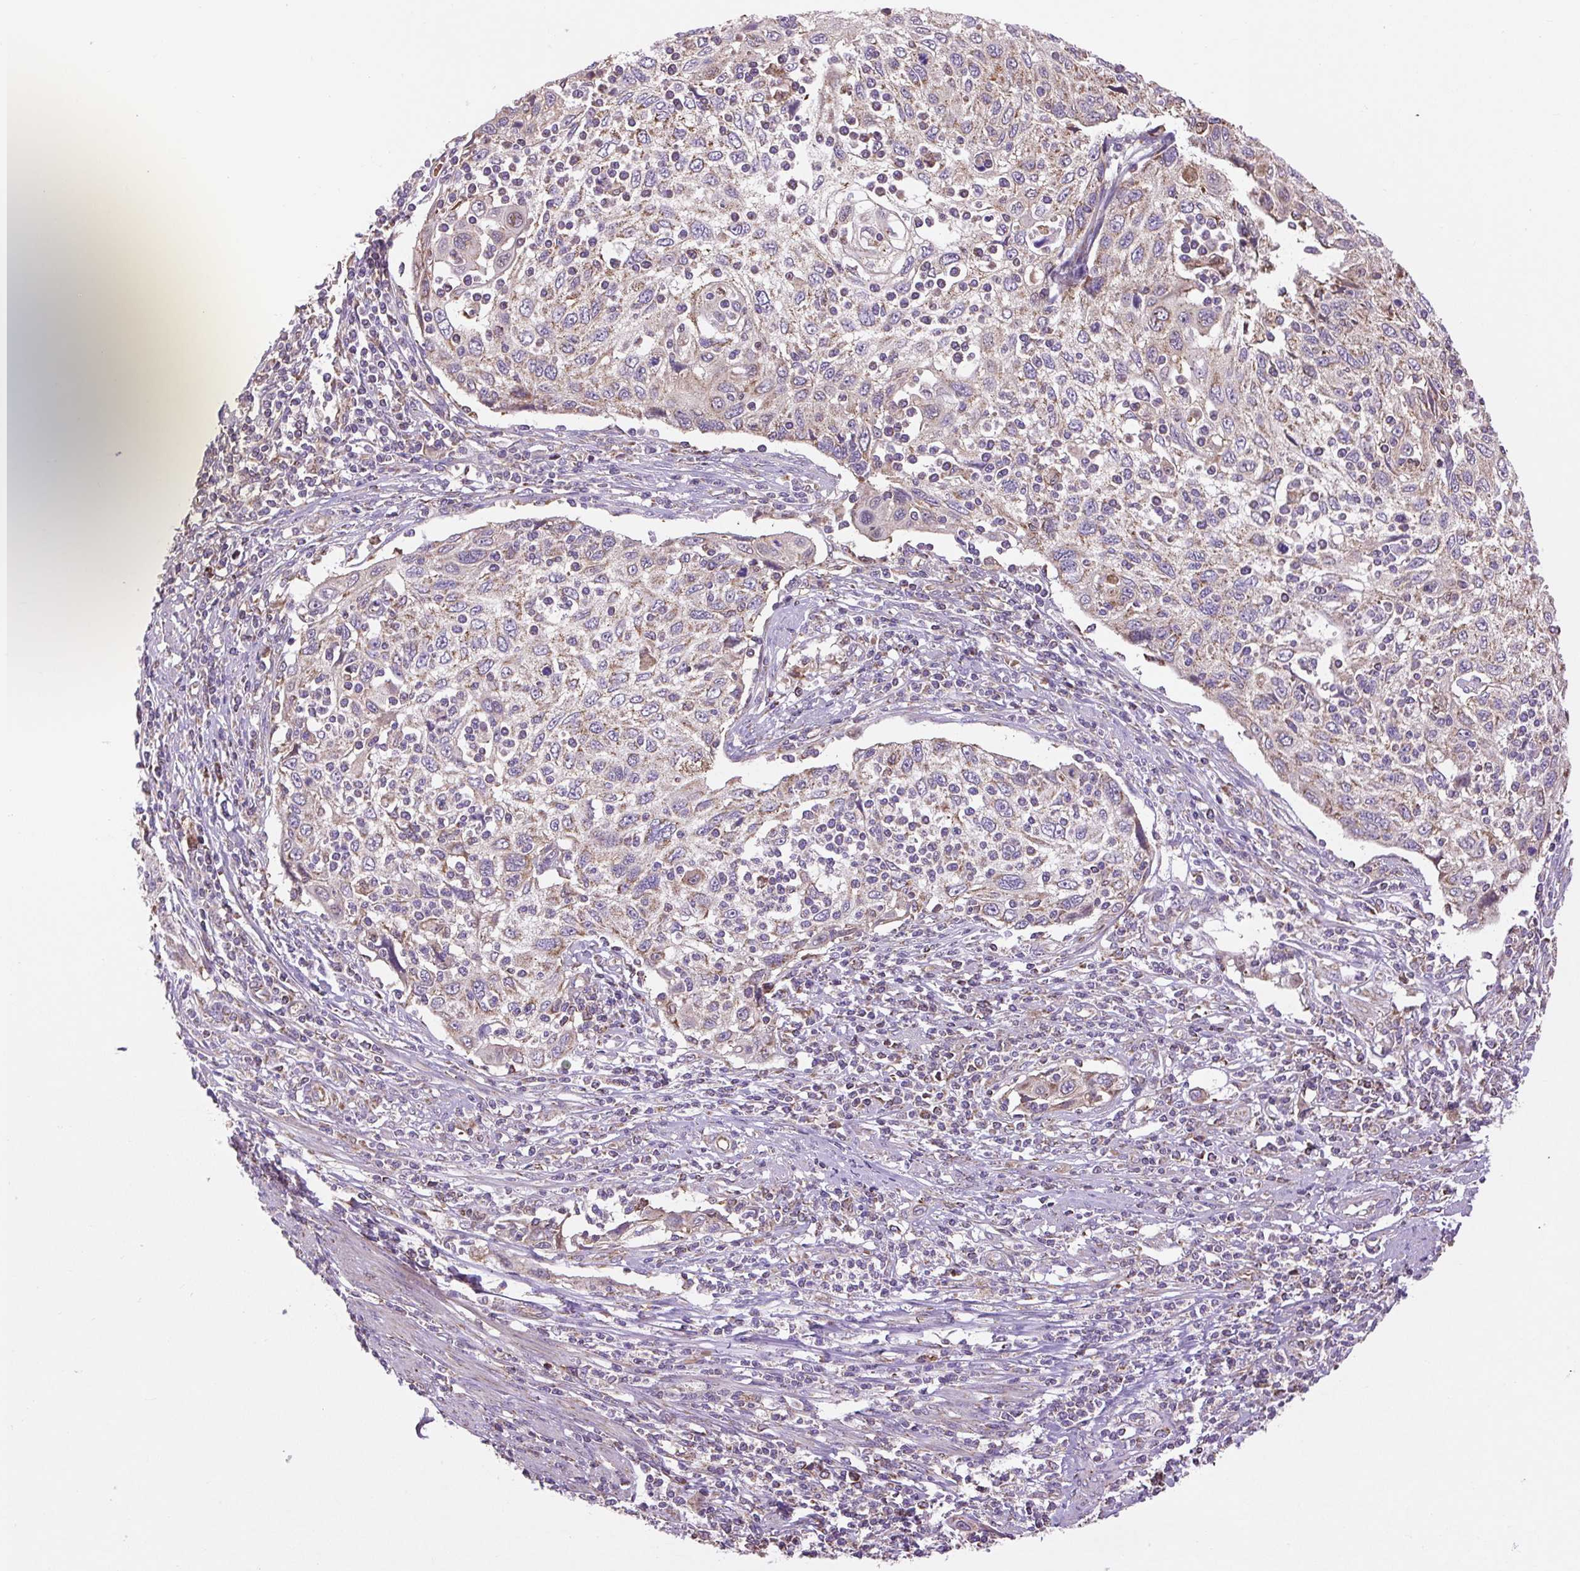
{"staining": {"intensity": "weak", "quantity": "25%-75%", "location": "cytoplasmic/membranous"}, "tissue": "cervical cancer", "cell_type": "Tumor cells", "image_type": "cancer", "snomed": [{"axis": "morphology", "description": "Squamous cell carcinoma, NOS"}, {"axis": "topography", "description": "Cervix"}], "caption": "Approximately 25%-75% of tumor cells in cervical squamous cell carcinoma reveal weak cytoplasmic/membranous protein staining as visualized by brown immunohistochemical staining.", "gene": "PLCG1", "patient": {"sex": "female", "age": 70}}